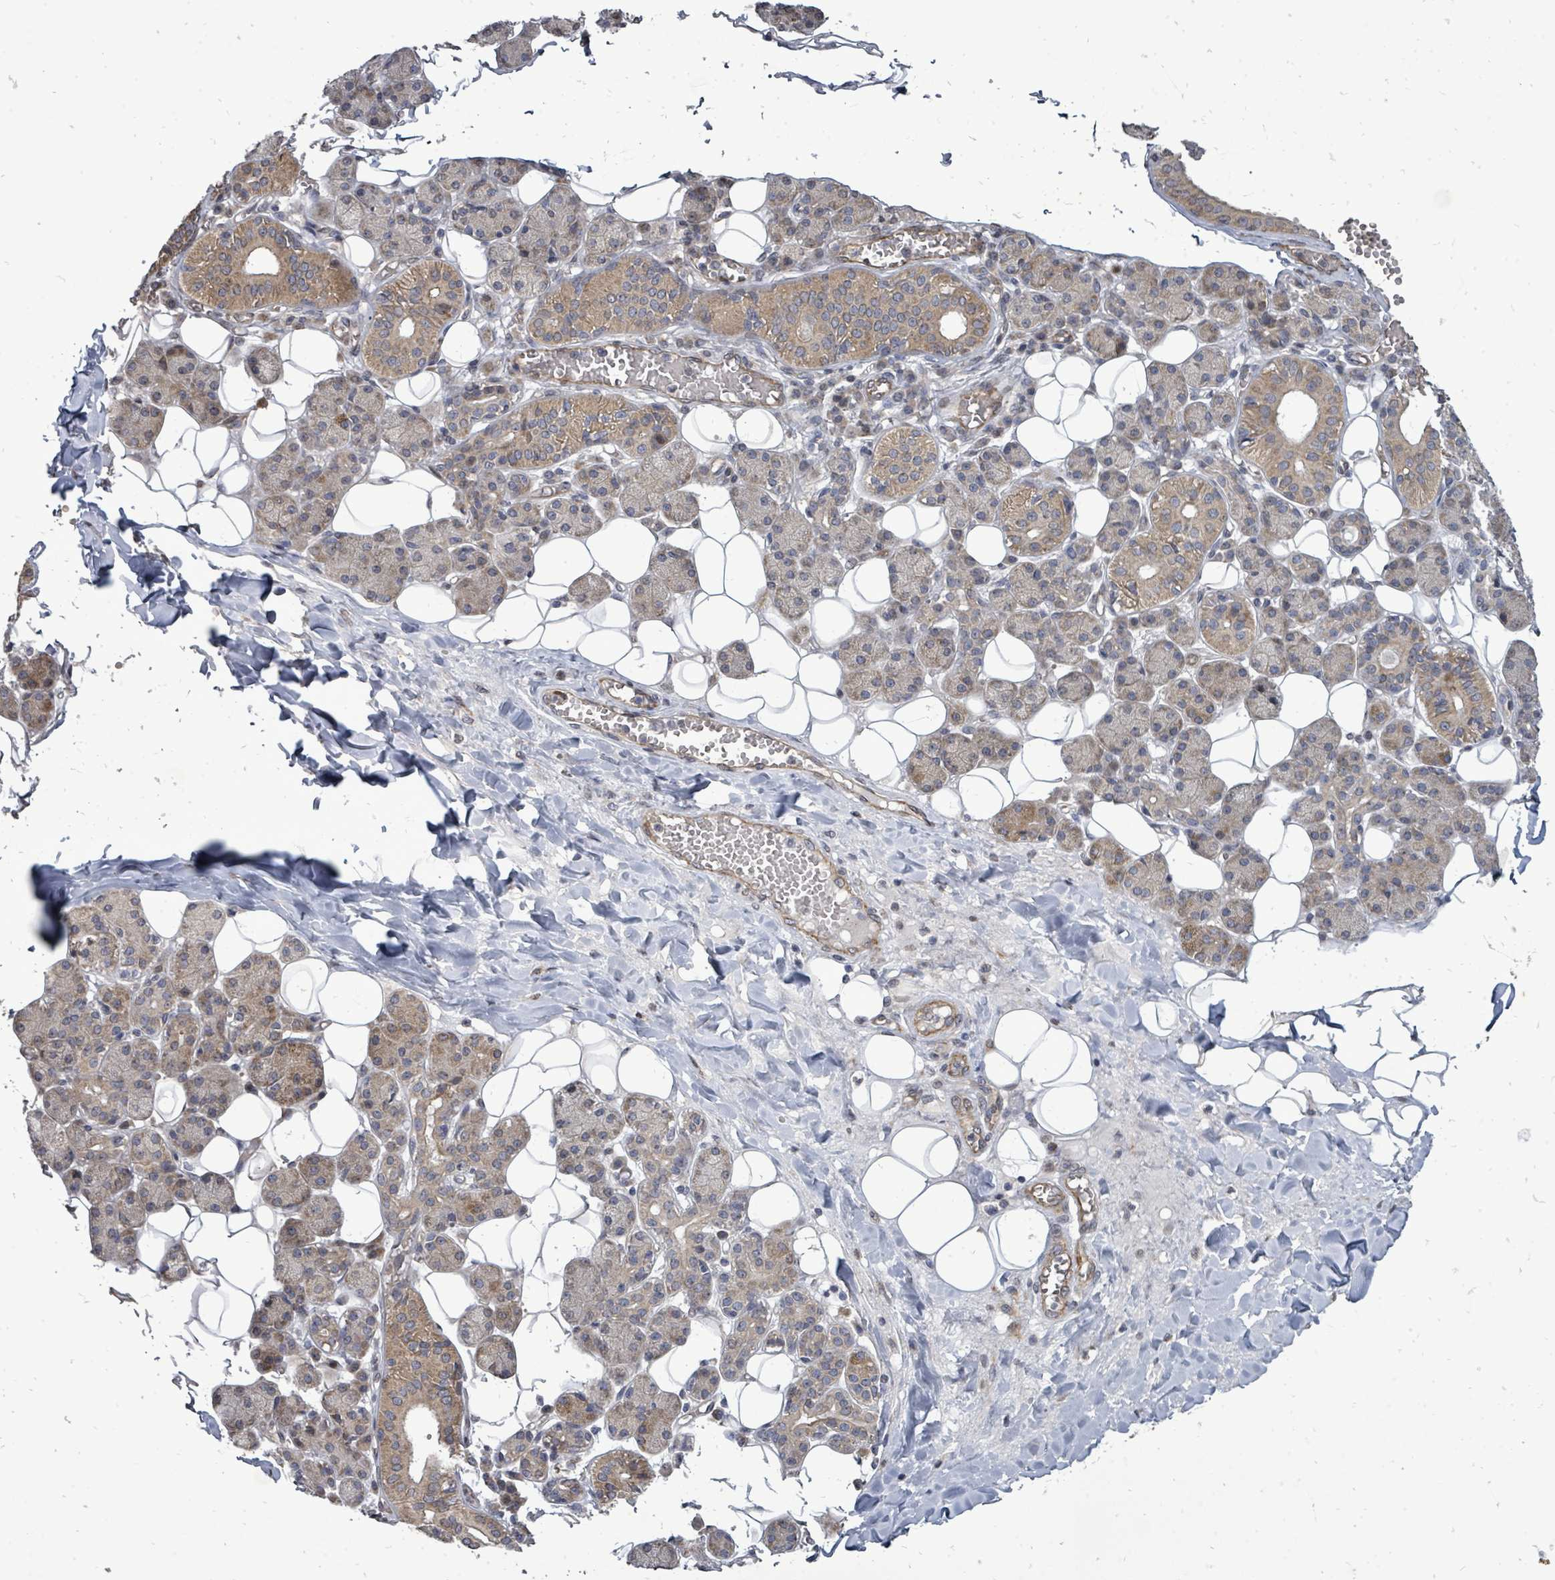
{"staining": {"intensity": "moderate", "quantity": ">75%", "location": "cytoplasmic/membranous"}, "tissue": "salivary gland", "cell_type": "Glandular cells", "image_type": "normal", "snomed": [{"axis": "morphology", "description": "Normal tissue, NOS"}, {"axis": "topography", "description": "Salivary gland"}], "caption": "Immunohistochemistry photomicrograph of benign salivary gland: salivary gland stained using immunohistochemistry exhibits medium levels of moderate protein expression localized specifically in the cytoplasmic/membranous of glandular cells, appearing as a cytoplasmic/membranous brown color.", "gene": "RALGAPB", "patient": {"sex": "female", "age": 33}}